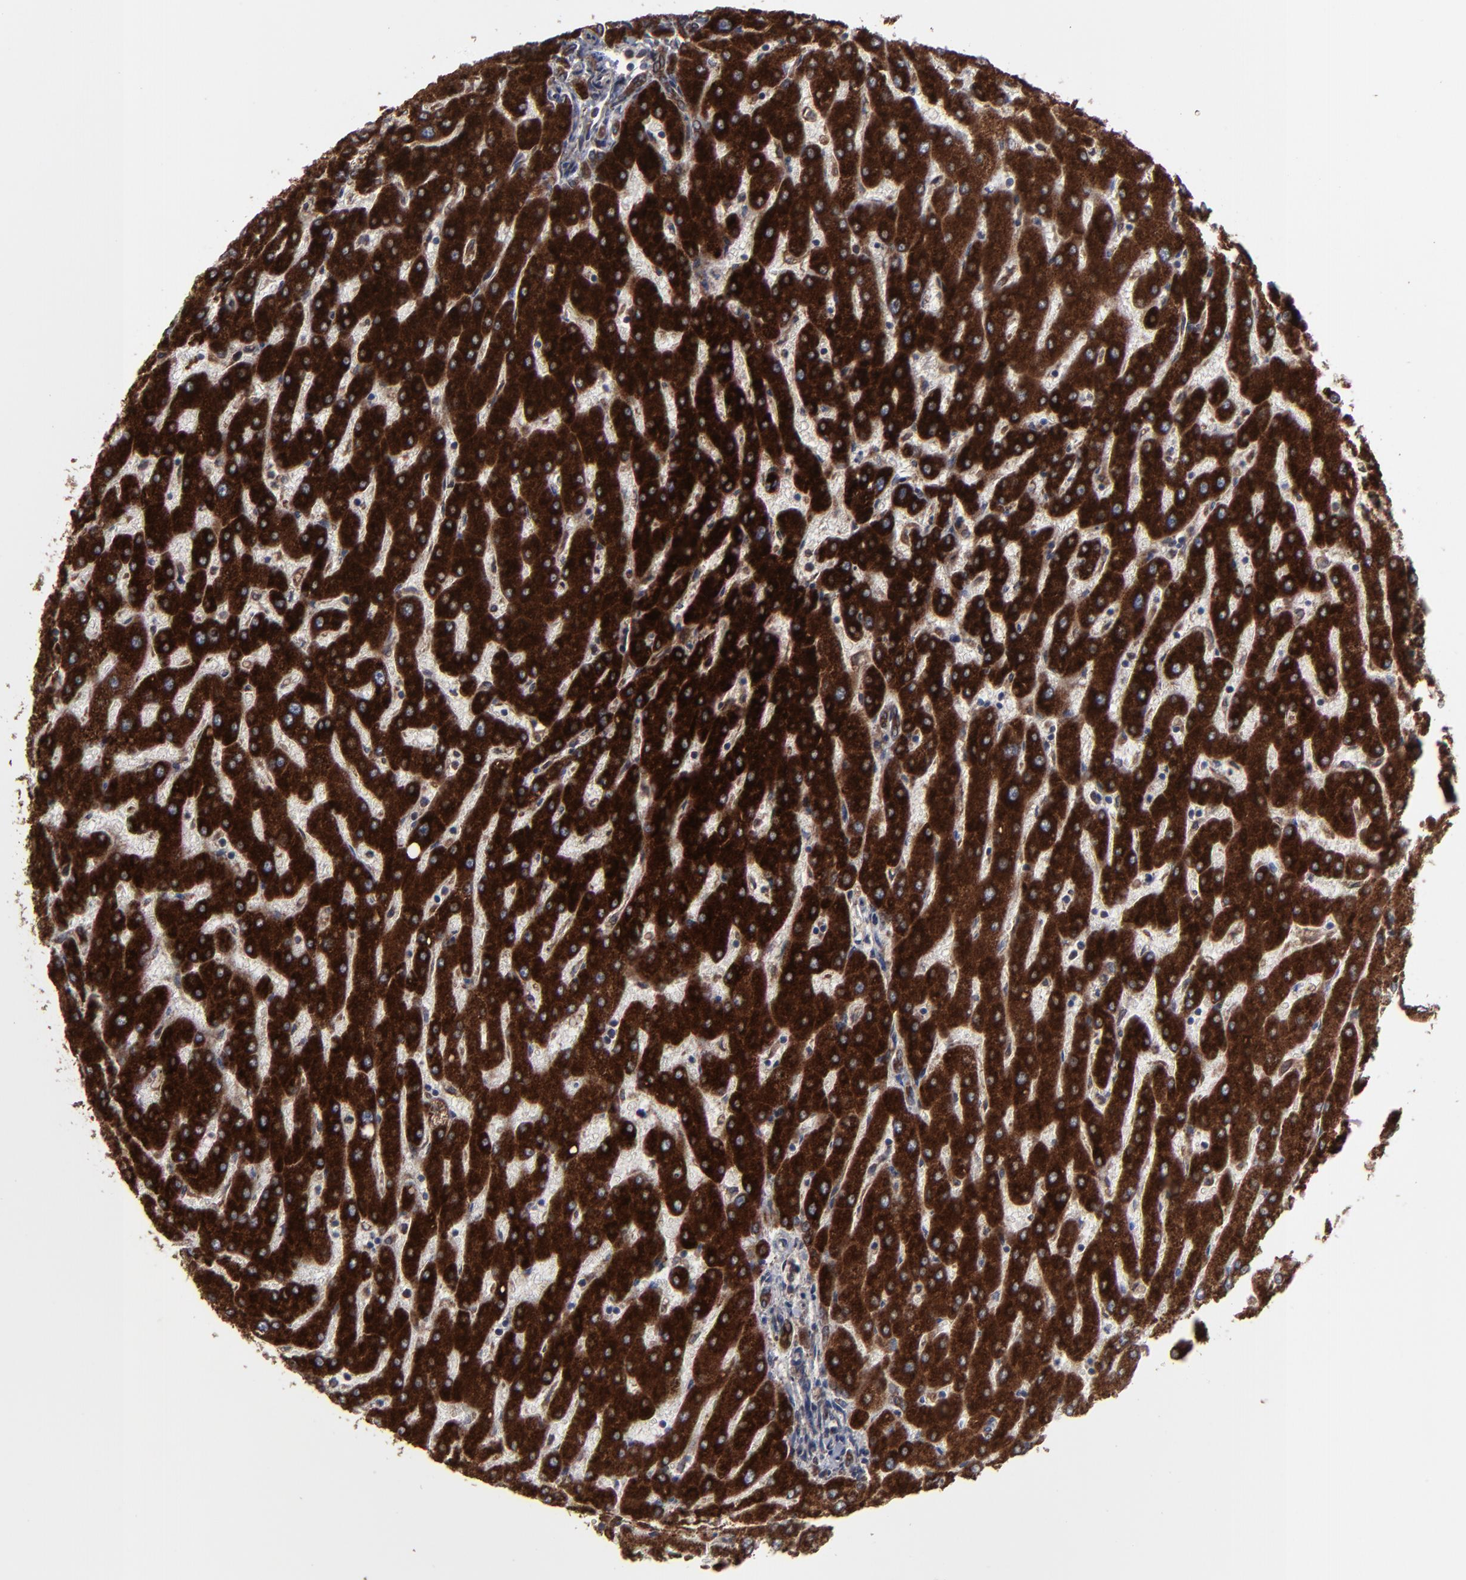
{"staining": {"intensity": "moderate", "quantity": ">75%", "location": "cytoplasmic/membranous"}, "tissue": "liver", "cell_type": "Cholangiocytes", "image_type": "normal", "snomed": [{"axis": "morphology", "description": "Normal tissue, NOS"}, {"axis": "topography", "description": "Liver"}], "caption": "This photomicrograph exhibits immunohistochemistry staining of normal human liver, with medium moderate cytoplasmic/membranous expression in approximately >75% of cholangiocytes.", "gene": "CNIH1", "patient": {"sex": "male", "age": 67}}